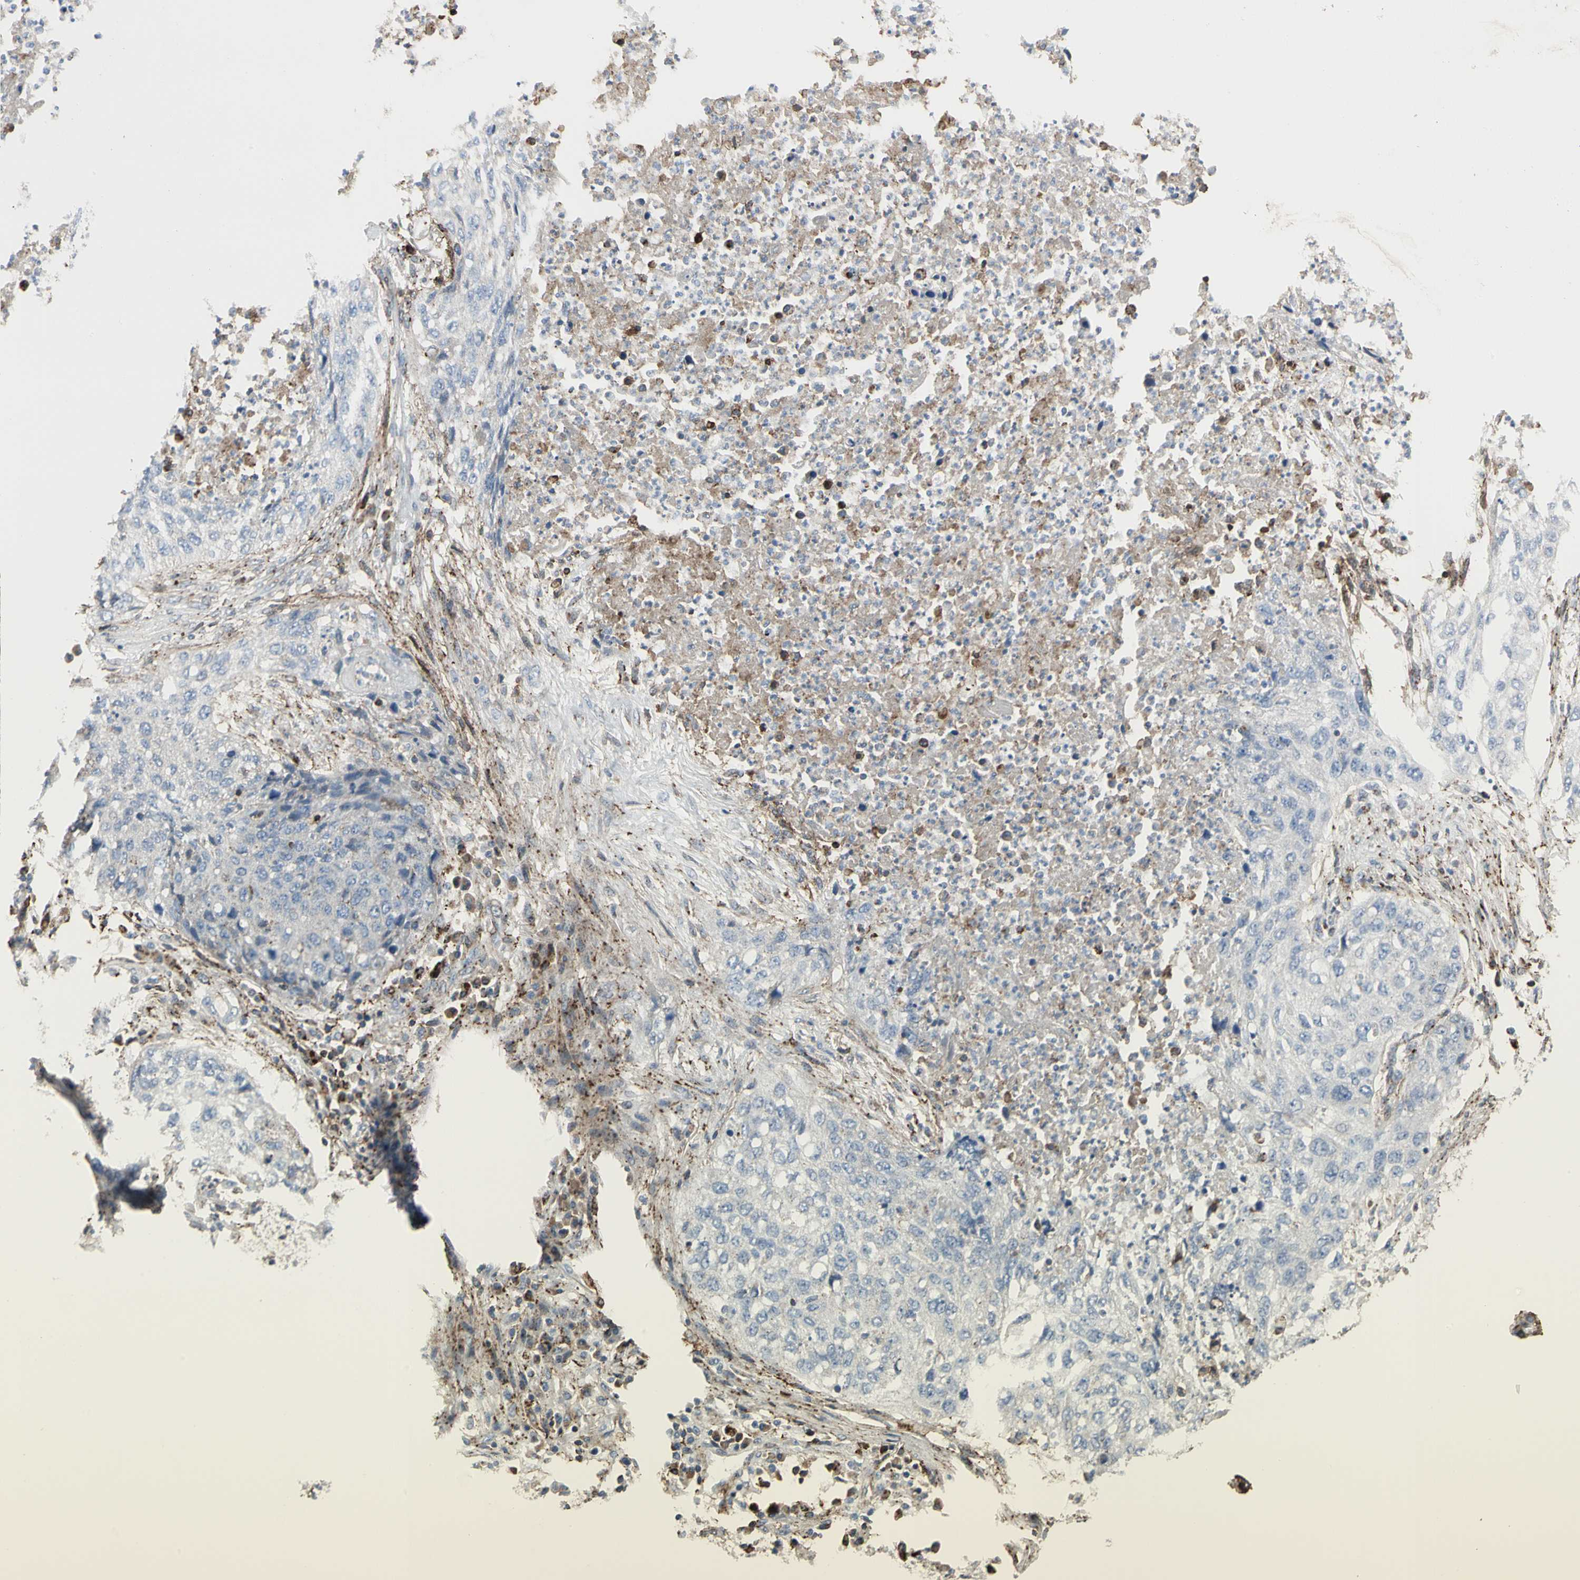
{"staining": {"intensity": "negative", "quantity": "none", "location": "none"}, "tissue": "lung cancer", "cell_type": "Tumor cells", "image_type": "cancer", "snomed": [{"axis": "morphology", "description": "Squamous cell carcinoma, NOS"}, {"axis": "topography", "description": "Lung"}], "caption": "Tumor cells show no significant staining in lung squamous cell carcinoma.", "gene": "CLEC2B", "patient": {"sex": "female", "age": 63}}